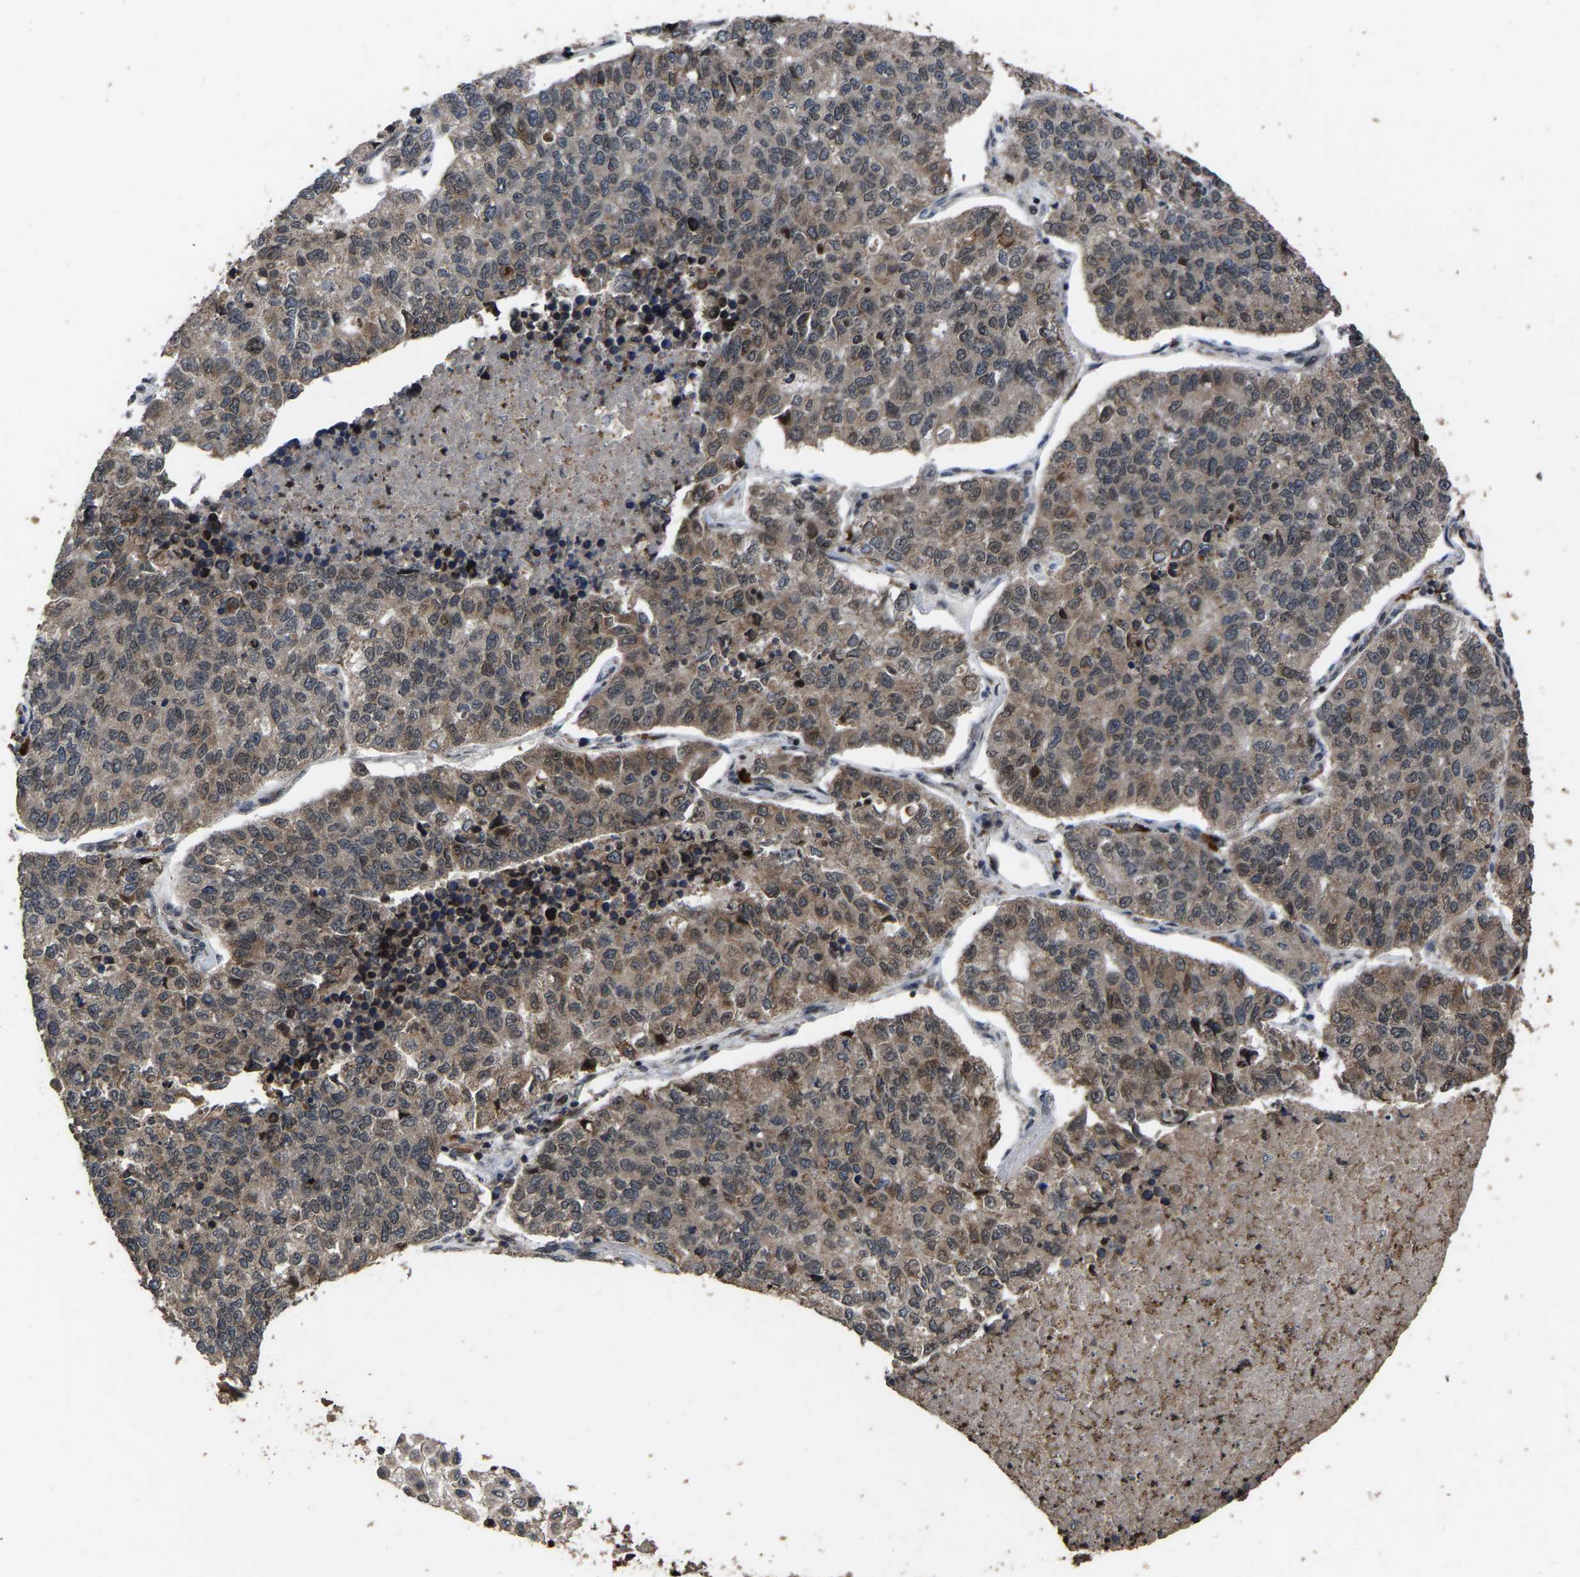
{"staining": {"intensity": "weak", "quantity": "<25%", "location": "cytoplasmic/membranous"}, "tissue": "lung cancer", "cell_type": "Tumor cells", "image_type": "cancer", "snomed": [{"axis": "morphology", "description": "Adenocarcinoma, NOS"}, {"axis": "topography", "description": "Lung"}], "caption": "The IHC histopathology image has no significant expression in tumor cells of lung cancer (adenocarcinoma) tissue.", "gene": "HAUS6", "patient": {"sex": "male", "age": 49}}